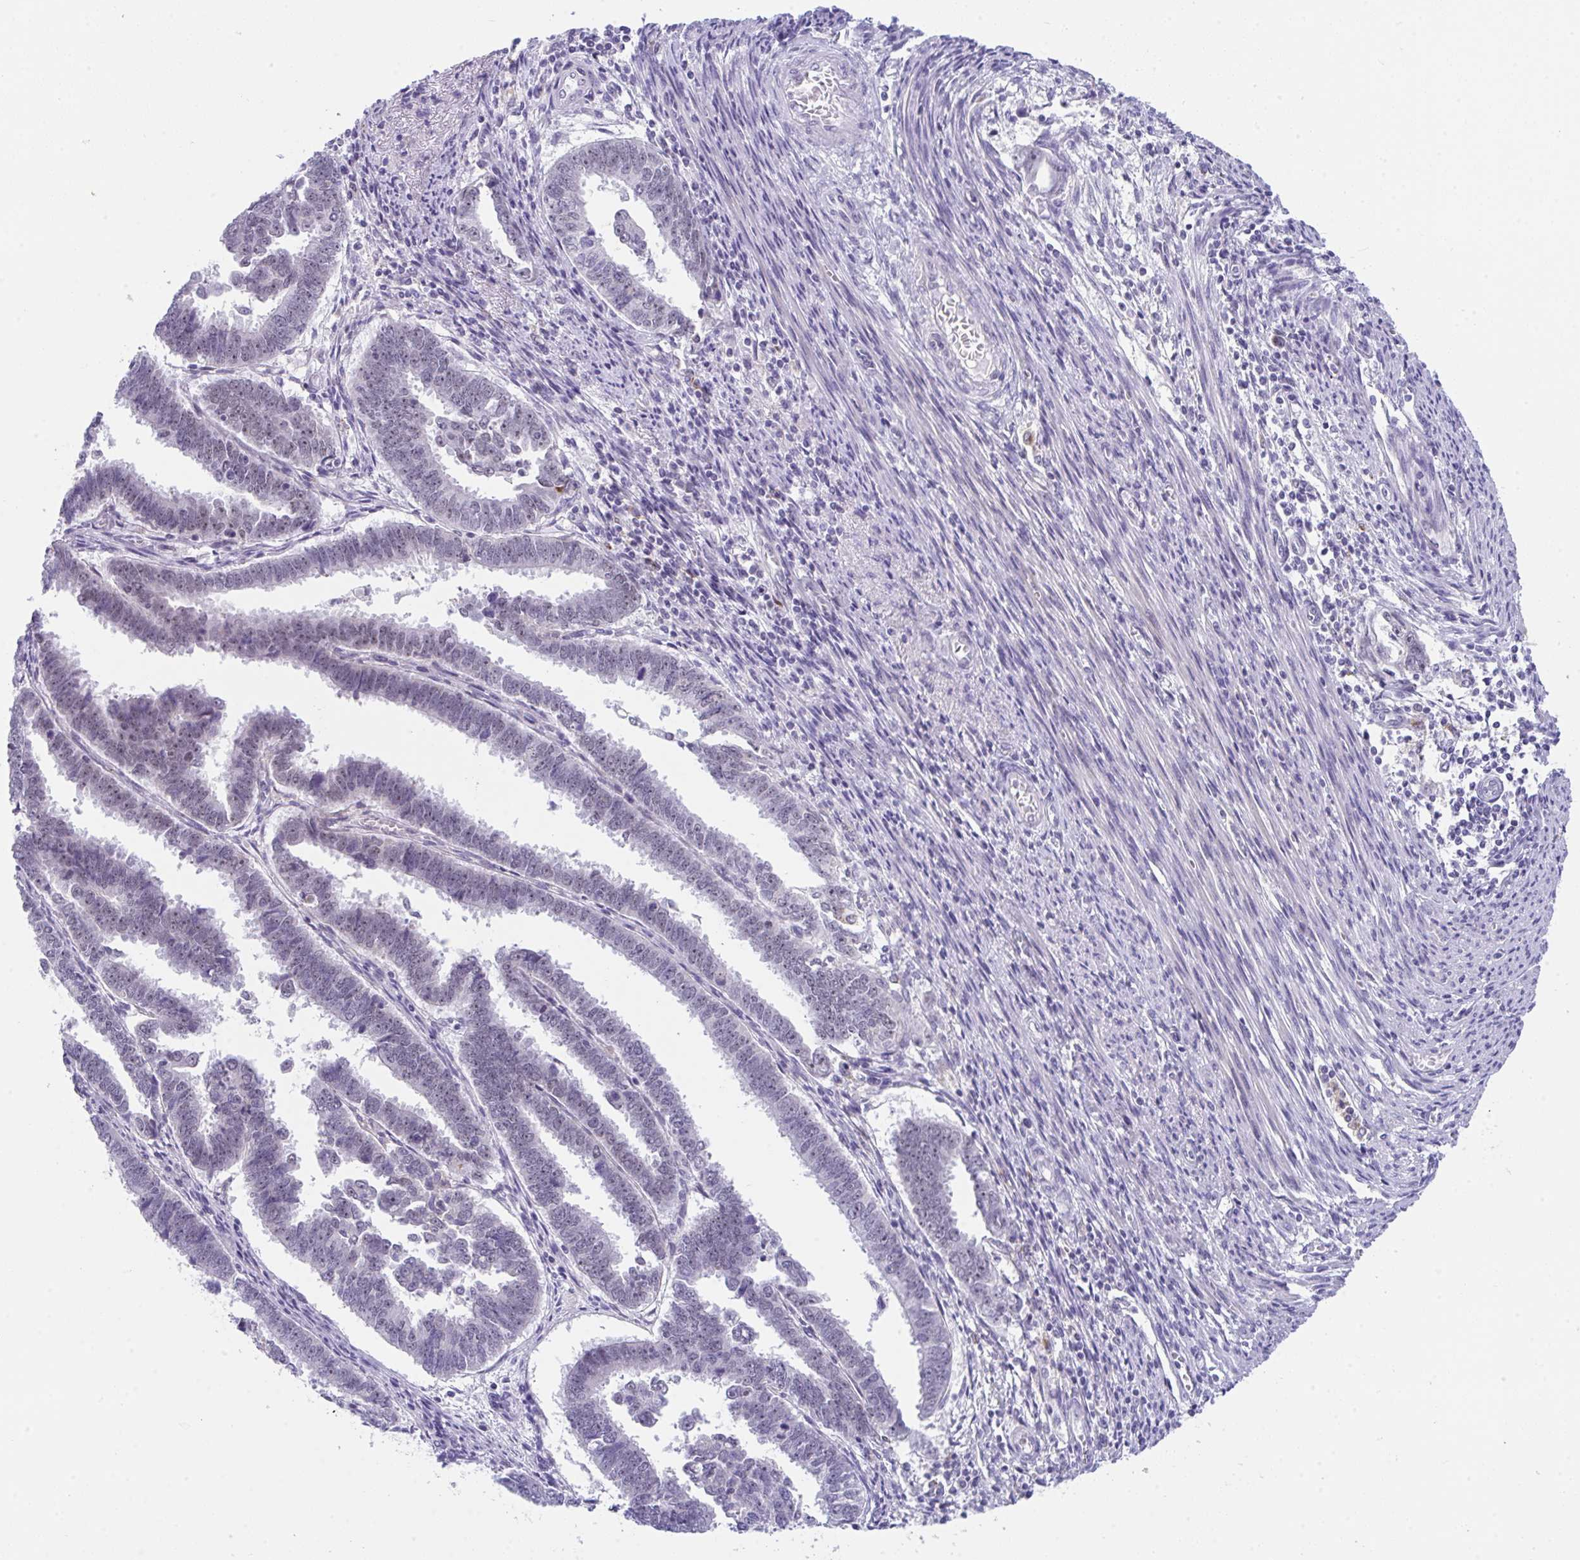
{"staining": {"intensity": "negative", "quantity": "none", "location": "none"}, "tissue": "endometrial cancer", "cell_type": "Tumor cells", "image_type": "cancer", "snomed": [{"axis": "morphology", "description": "Adenocarcinoma, NOS"}, {"axis": "topography", "description": "Endometrium"}], "caption": "Protein analysis of adenocarcinoma (endometrial) displays no significant positivity in tumor cells.", "gene": "CDK13", "patient": {"sex": "female", "age": 75}}